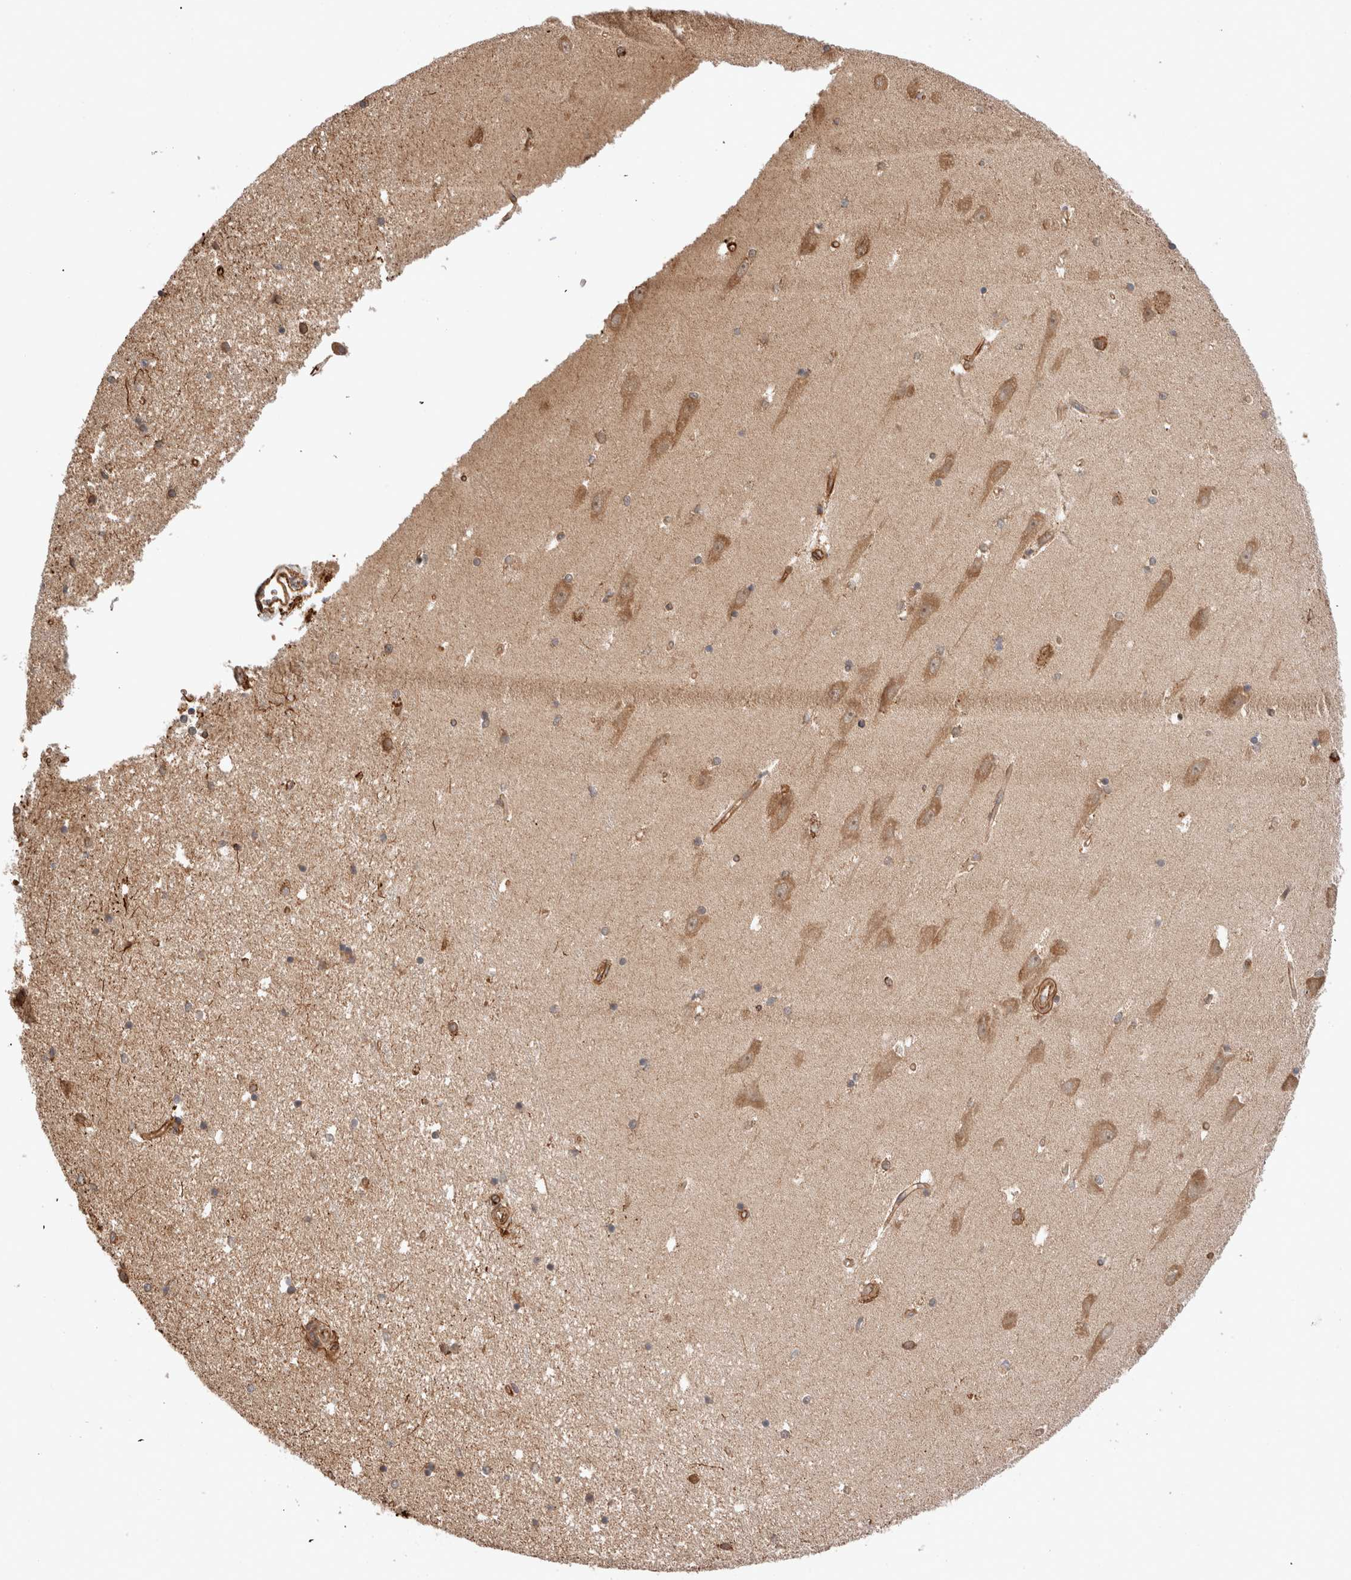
{"staining": {"intensity": "moderate", "quantity": ">75%", "location": "cytoplasmic/membranous"}, "tissue": "hippocampus", "cell_type": "Glial cells", "image_type": "normal", "snomed": [{"axis": "morphology", "description": "Normal tissue, NOS"}, {"axis": "topography", "description": "Hippocampus"}], "caption": "This histopathology image shows immunohistochemistry (IHC) staining of benign hippocampus, with medium moderate cytoplasmic/membranous positivity in approximately >75% of glial cells.", "gene": "ZNF649", "patient": {"sex": "male", "age": 45}}